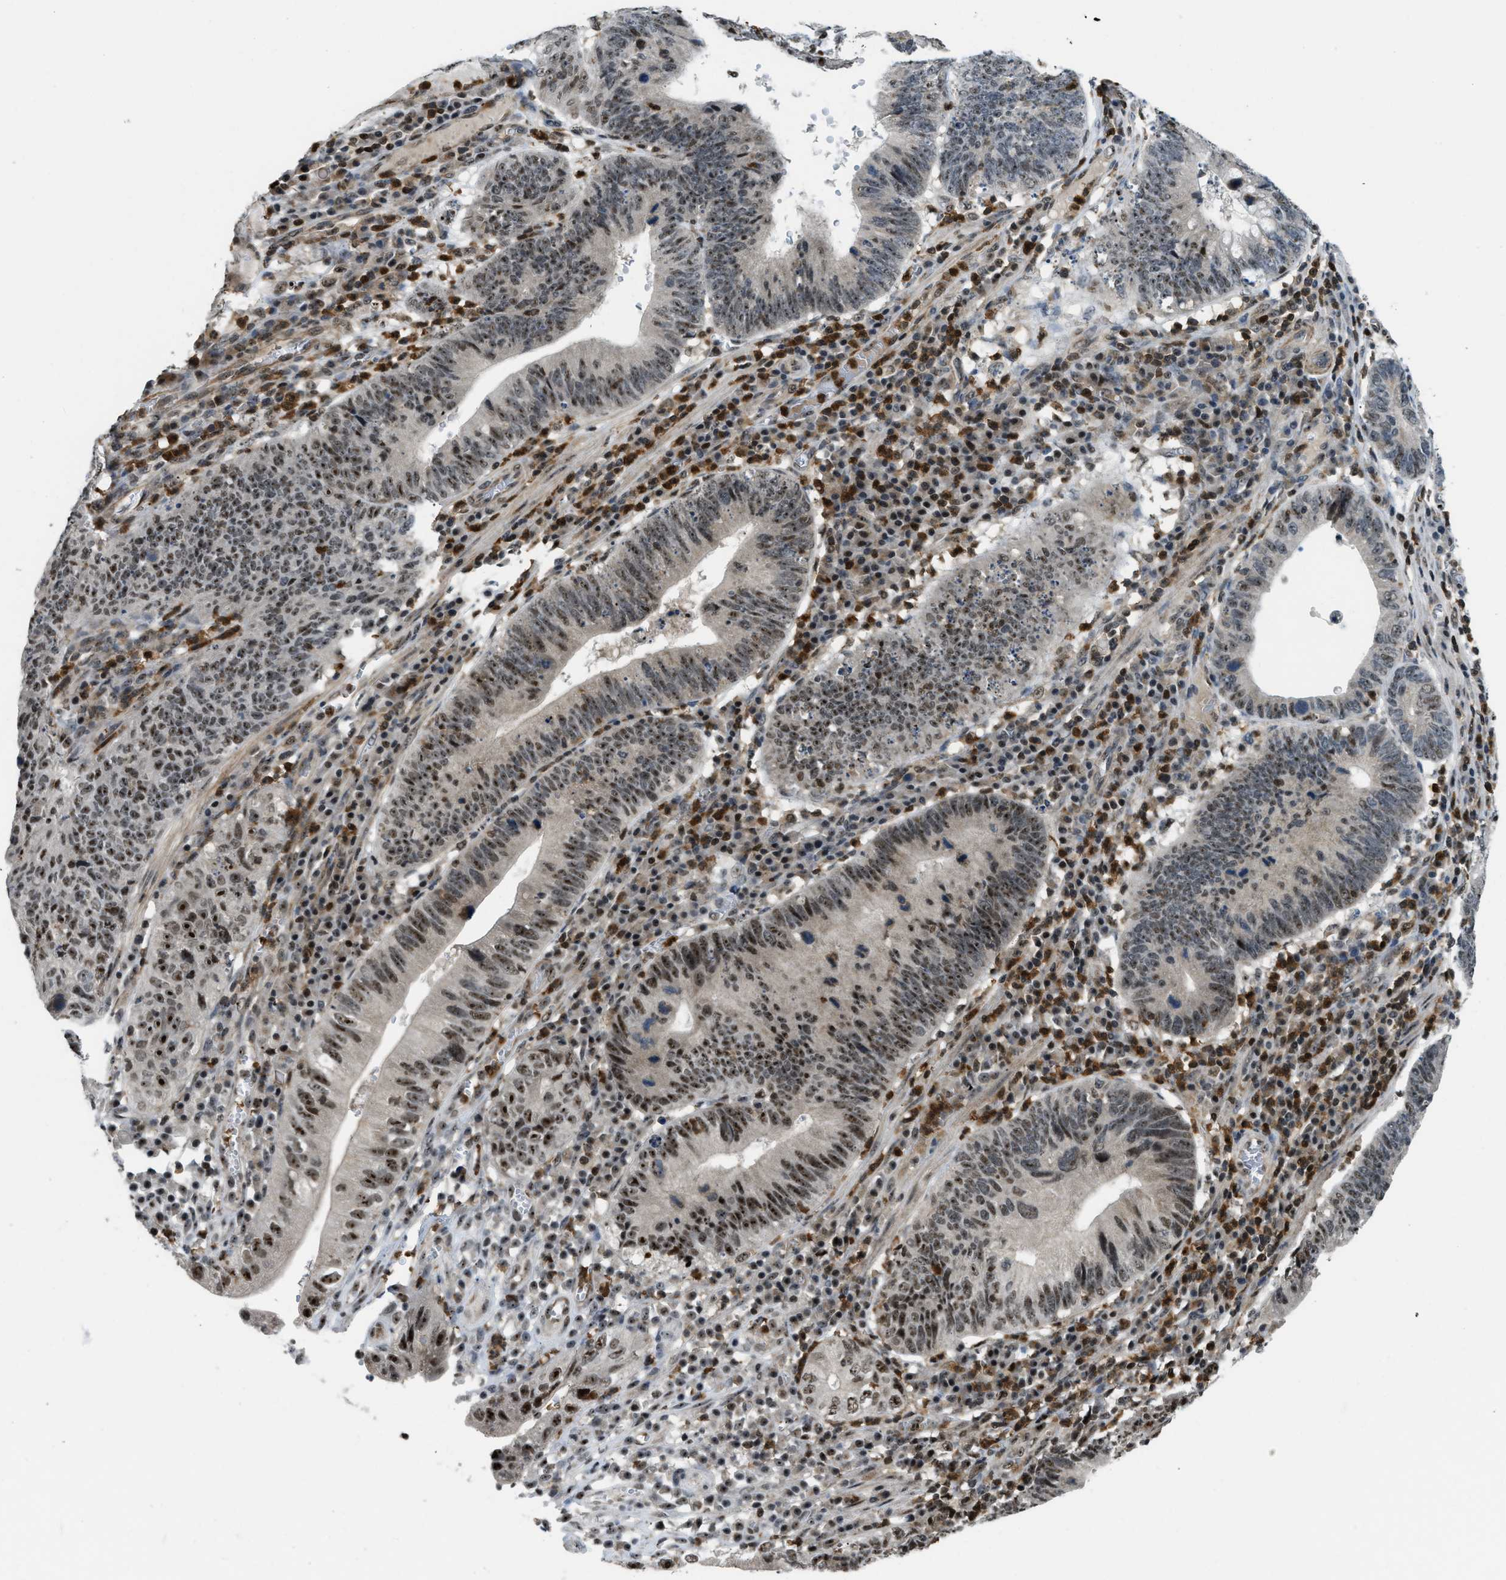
{"staining": {"intensity": "moderate", "quantity": ">75%", "location": "nuclear"}, "tissue": "stomach cancer", "cell_type": "Tumor cells", "image_type": "cancer", "snomed": [{"axis": "morphology", "description": "Adenocarcinoma, NOS"}, {"axis": "topography", "description": "Stomach"}], "caption": "A medium amount of moderate nuclear staining is identified in about >75% of tumor cells in stomach cancer tissue. The staining was performed using DAB (3,3'-diaminobenzidine) to visualize the protein expression in brown, while the nuclei were stained in blue with hematoxylin (Magnification: 20x).", "gene": "E2F1", "patient": {"sex": "male", "age": 59}}